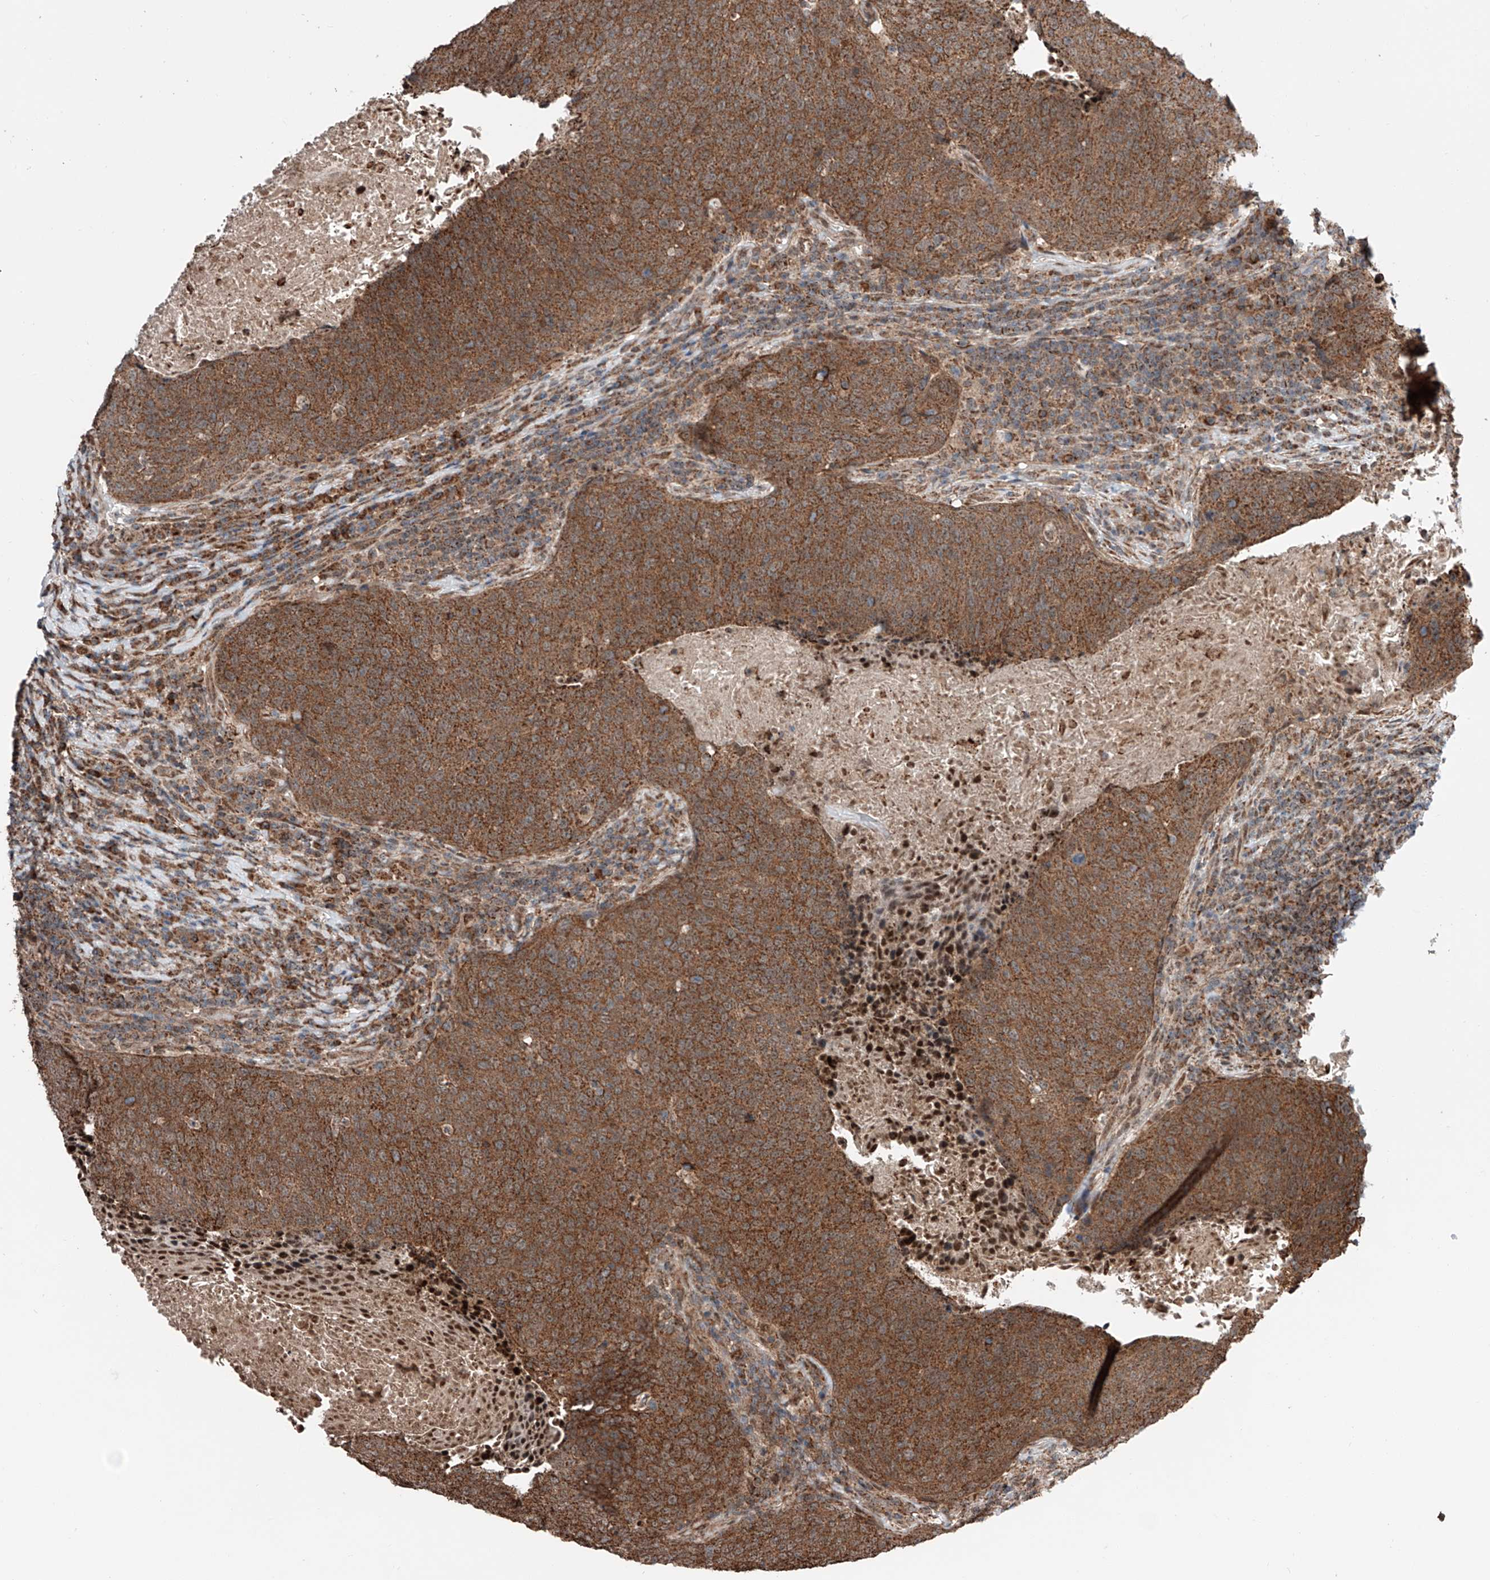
{"staining": {"intensity": "strong", "quantity": ">75%", "location": "cytoplasmic/membranous"}, "tissue": "head and neck cancer", "cell_type": "Tumor cells", "image_type": "cancer", "snomed": [{"axis": "morphology", "description": "Squamous cell carcinoma, NOS"}, {"axis": "morphology", "description": "Squamous cell carcinoma, metastatic, NOS"}, {"axis": "topography", "description": "Lymph node"}, {"axis": "topography", "description": "Head-Neck"}], "caption": "A micrograph of metastatic squamous cell carcinoma (head and neck) stained for a protein reveals strong cytoplasmic/membranous brown staining in tumor cells.", "gene": "ZNF445", "patient": {"sex": "male", "age": 62}}